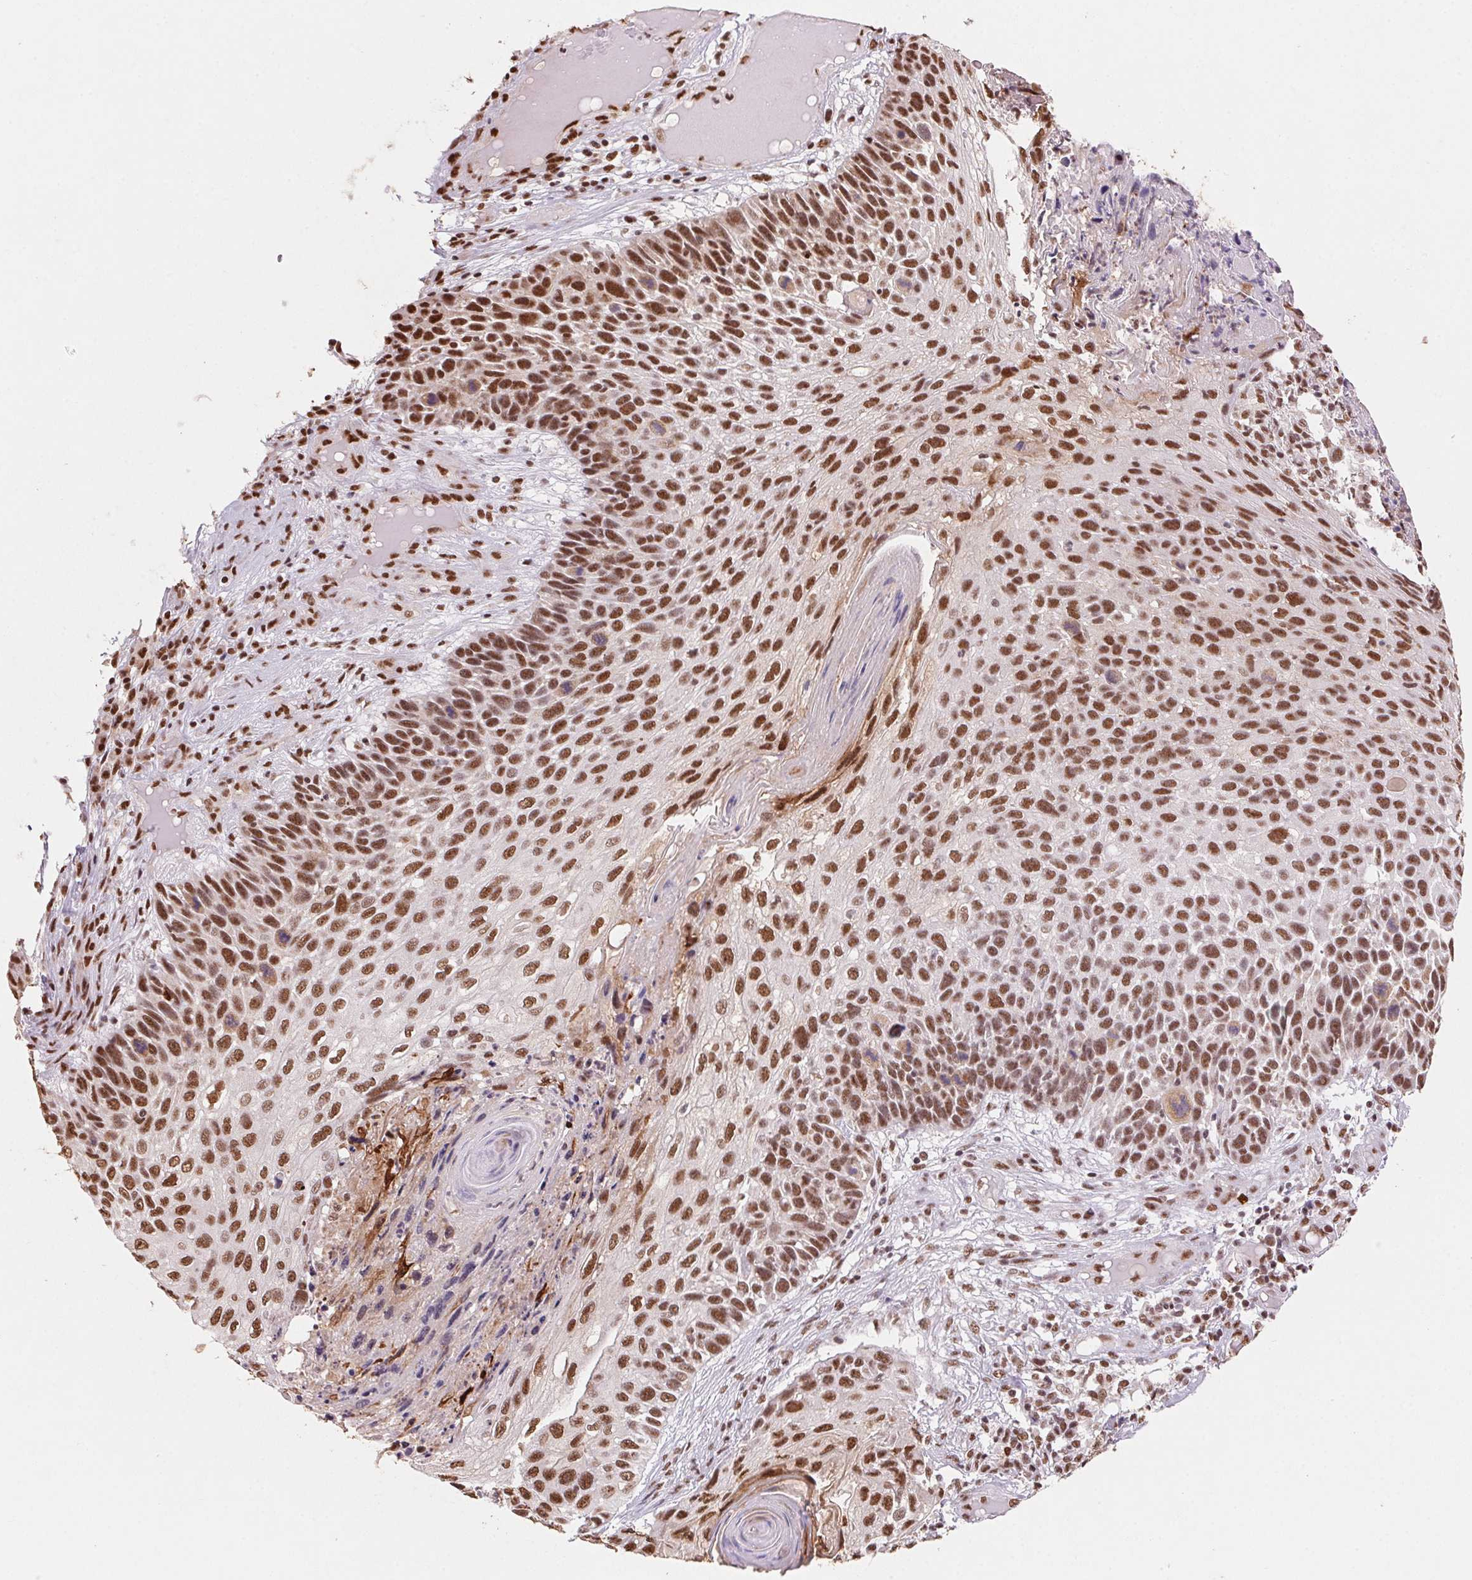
{"staining": {"intensity": "strong", "quantity": ">75%", "location": "nuclear"}, "tissue": "skin cancer", "cell_type": "Tumor cells", "image_type": "cancer", "snomed": [{"axis": "morphology", "description": "Squamous cell carcinoma, NOS"}, {"axis": "topography", "description": "Skin"}], "caption": "Approximately >75% of tumor cells in human skin squamous cell carcinoma display strong nuclear protein staining as visualized by brown immunohistochemical staining.", "gene": "SNRPG", "patient": {"sex": "male", "age": 92}}